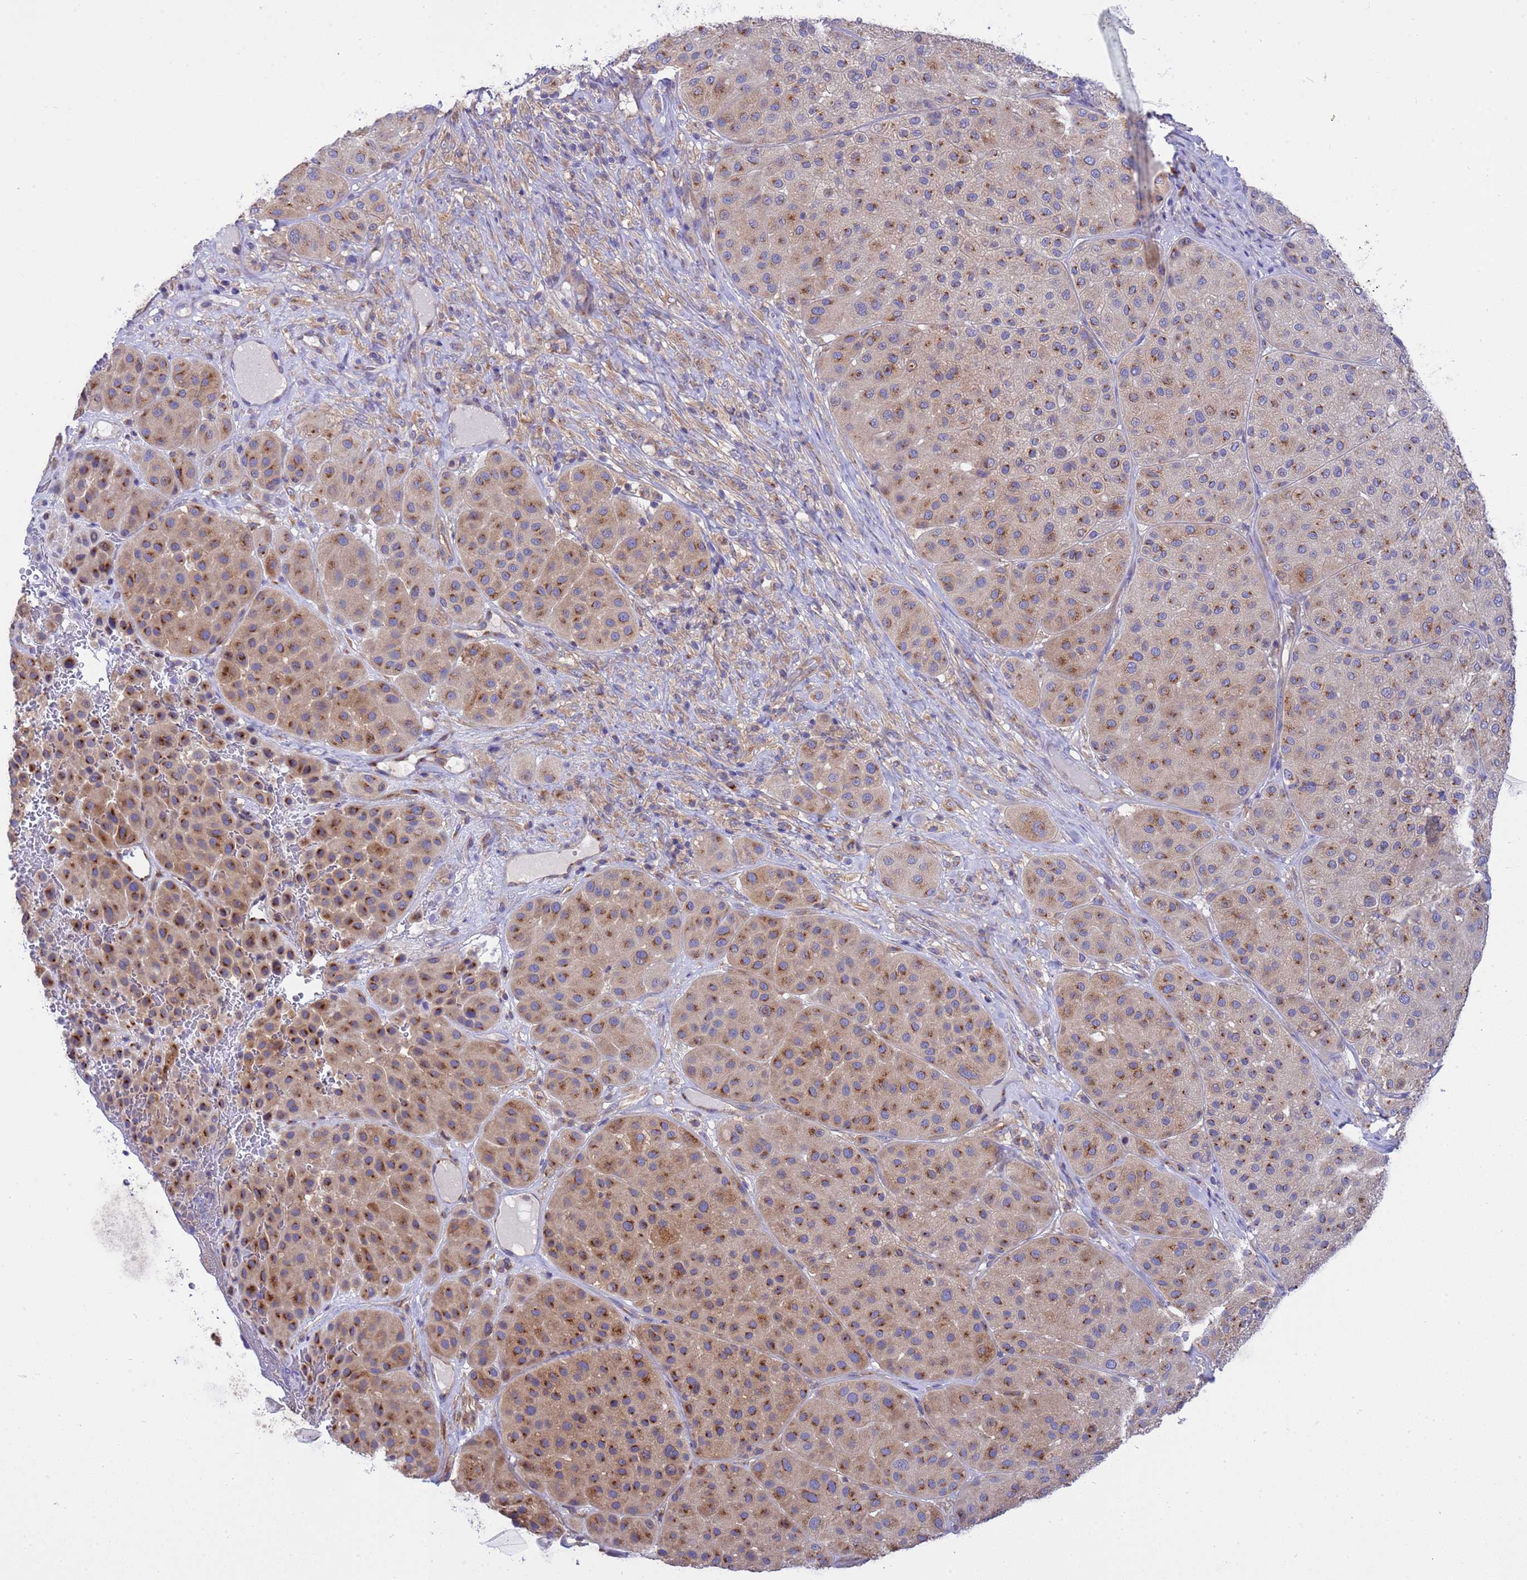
{"staining": {"intensity": "moderate", "quantity": ">75%", "location": "cytoplasmic/membranous"}, "tissue": "melanoma", "cell_type": "Tumor cells", "image_type": "cancer", "snomed": [{"axis": "morphology", "description": "Malignant melanoma, Metastatic site"}, {"axis": "topography", "description": "Smooth muscle"}], "caption": "Immunohistochemical staining of human melanoma shows moderate cytoplasmic/membranous protein staining in approximately >75% of tumor cells.", "gene": "ANAPC1", "patient": {"sex": "male", "age": 41}}